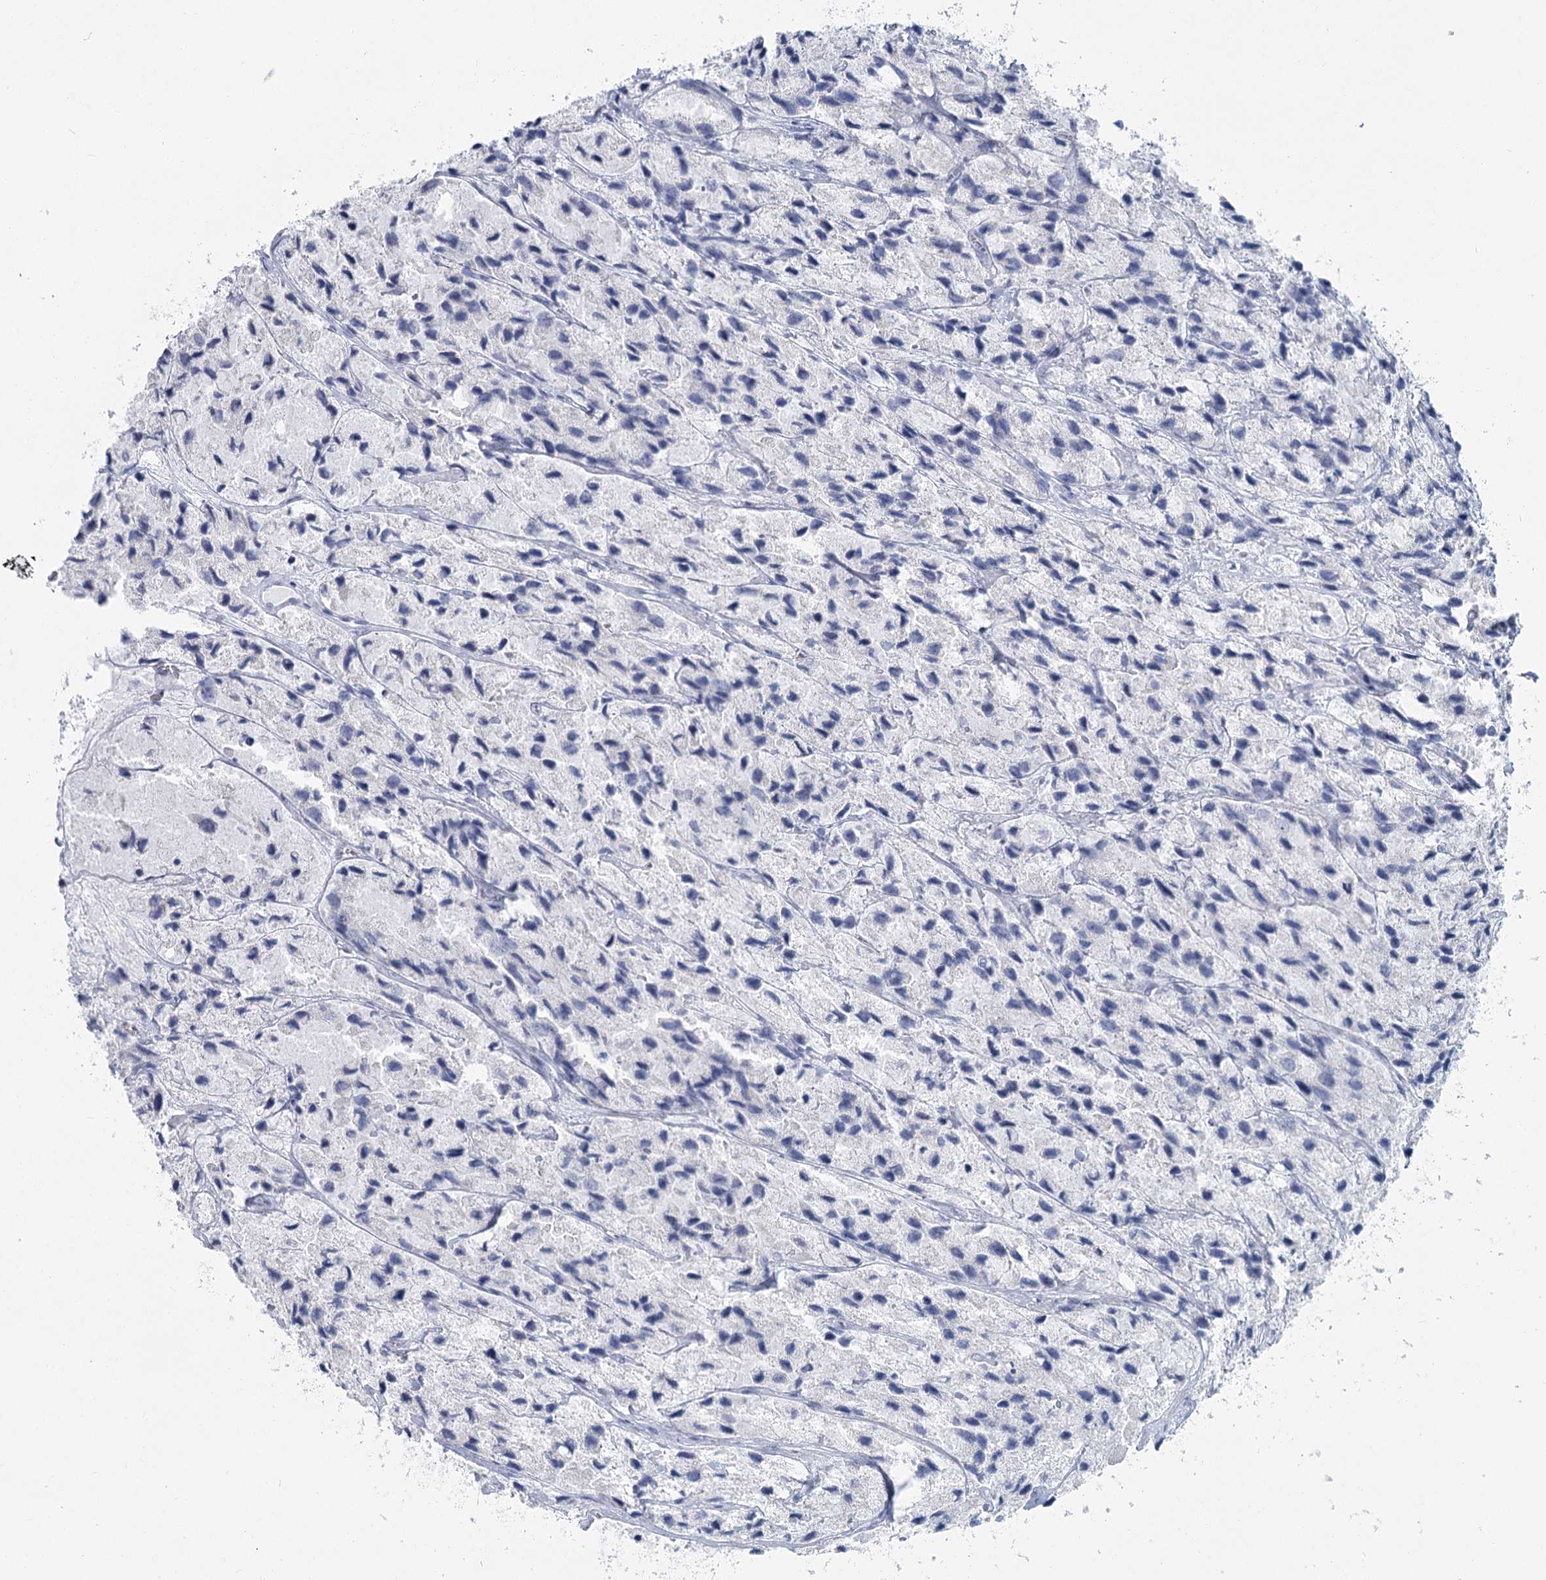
{"staining": {"intensity": "negative", "quantity": "none", "location": "none"}, "tissue": "prostate cancer", "cell_type": "Tumor cells", "image_type": "cancer", "snomed": [{"axis": "morphology", "description": "Adenocarcinoma, High grade"}, {"axis": "topography", "description": "Prostate"}], "caption": "The immunohistochemistry (IHC) micrograph has no significant staining in tumor cells of prostate high-grade adenocarcinoma tissue.", "gene": "IFIT5", "patient": {"sex": "male", "age": 66}}